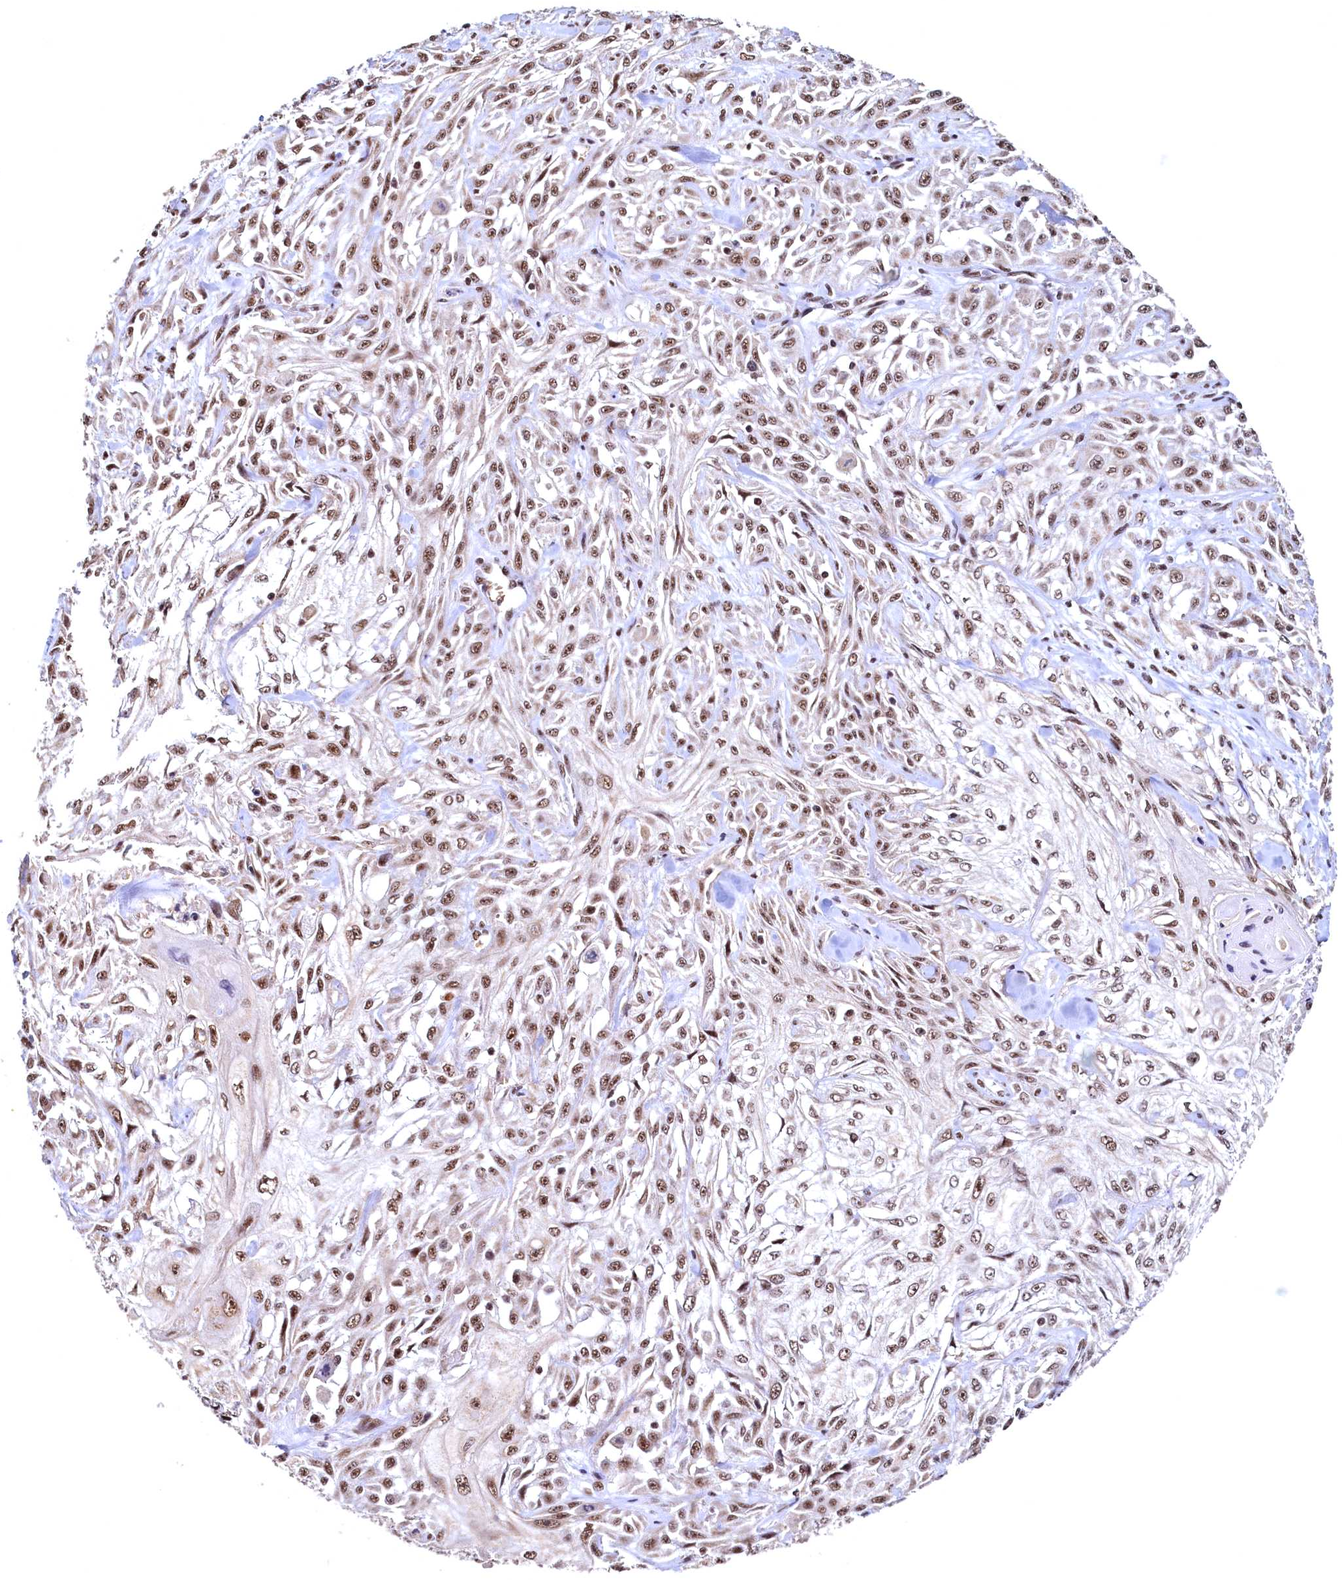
{"staining": {"intensity": "moderate", "quantity": ">75%", "location": "nuclear"}, "tissue": "skin cancer", "cell_type": "Tumor cells", "image_type": "cancer", "snomed": [{"axis": "morphology", "description": "Squamous cell carcinoma, NOS"}, {"axis": "morphology", "description": "Squamous cell carcinoma, metastatic, NOS"}, {"axis": "topography", "description": "Skin"}, {"axis": "topography", "description": "Lymph node"}], "caption": "Tumor cells exhibit medium levels of moderate nuclear expression in approximately >75% of cells in human skin squamous cell carcinoma. The staining is performed using DAB brown chromogen to label protein expression. The nuclei are counter-stained blue using hematoxylin.", "gene": "RSRC2", "patient": {"sex": "male", "age": 75}}